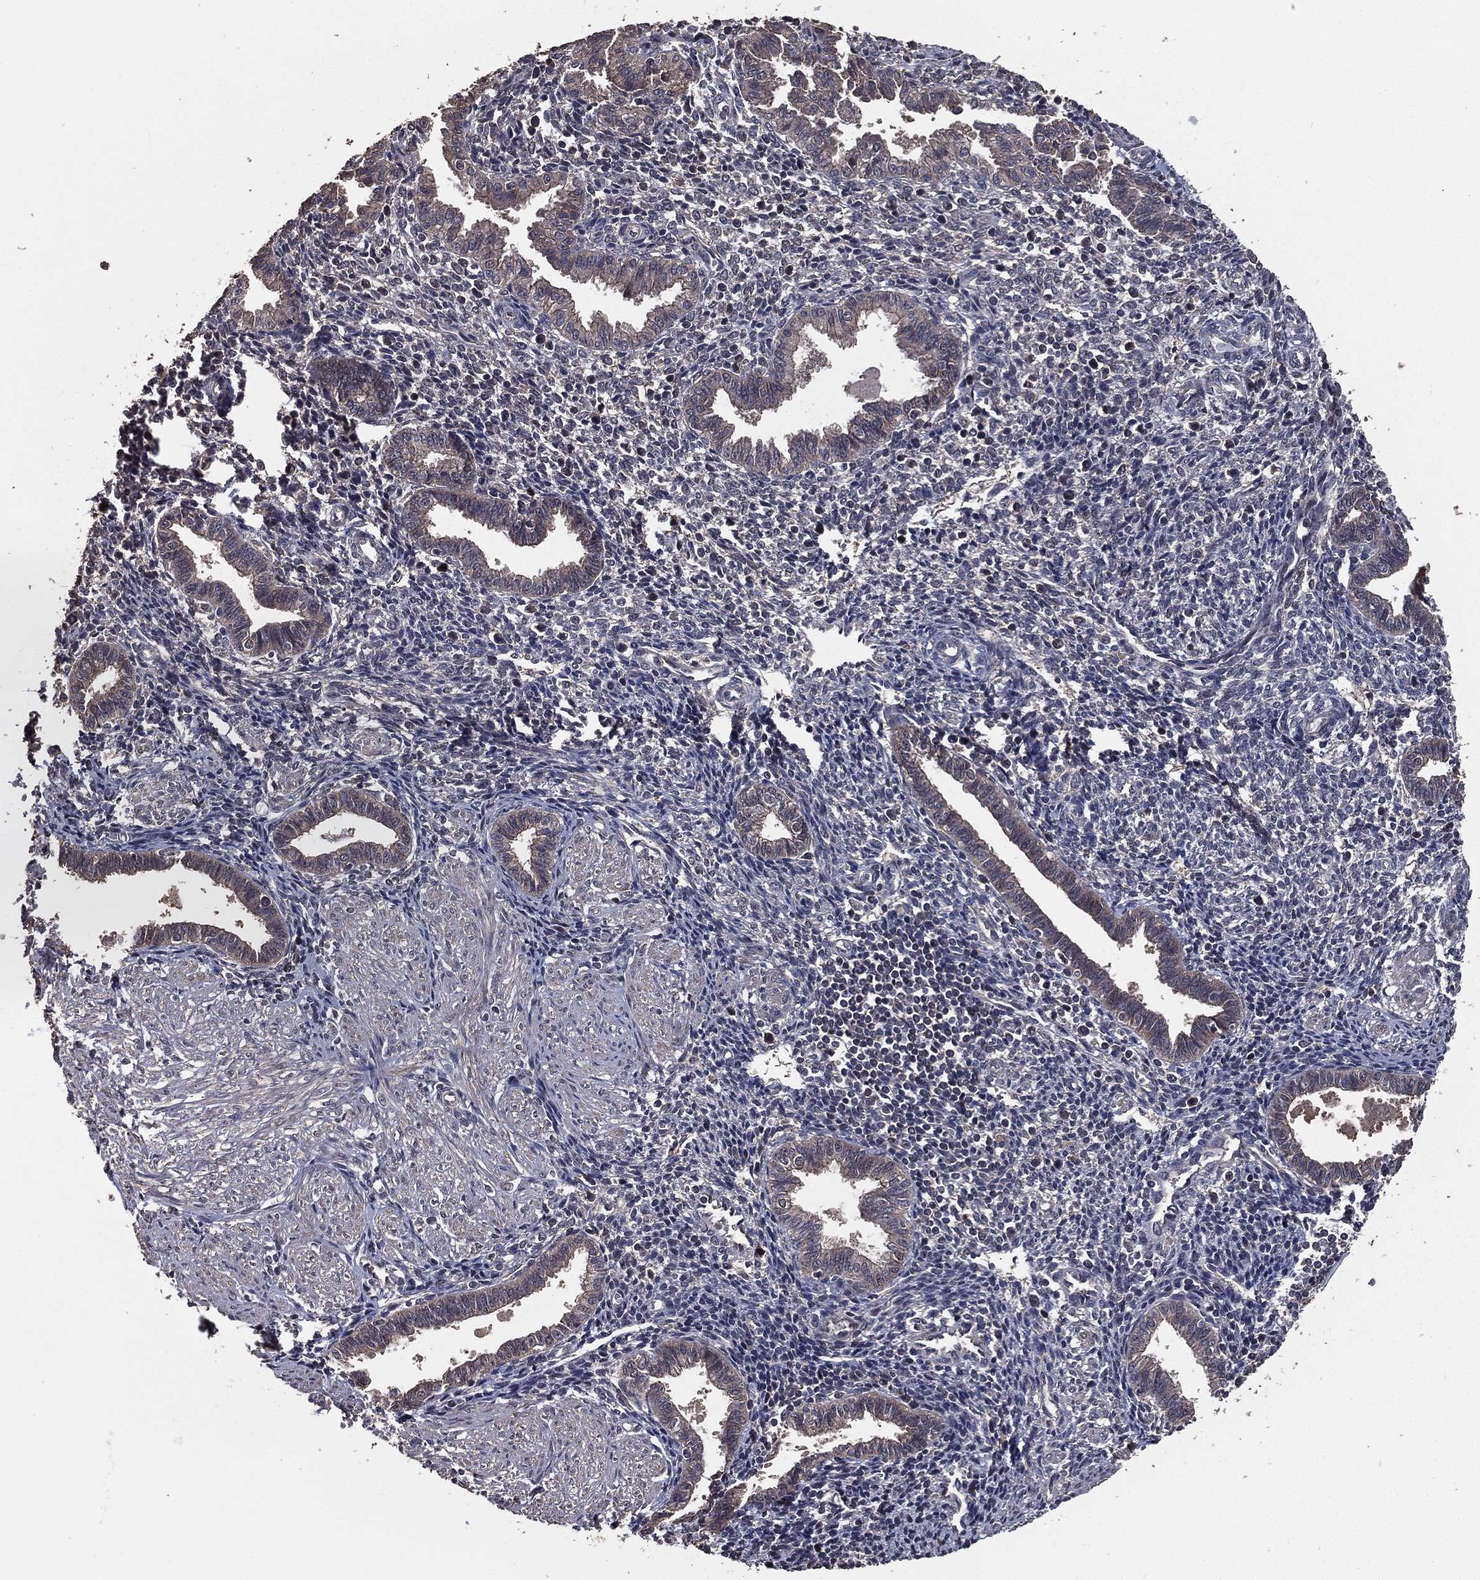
{"staining": {"intensity": "negative", "quantity": "none", "location": "none"}, "tissue": "endometrium", "cell_type": "Cells in endometrial stroma", "image_type": "normal", "snomed": [{"axis": "morphology", "description": "Normal tissue, NOS"}, {"axis": "topography", "description": "Endometrium"}], "caption": "Immunohistochemistry (IHC) micrograph of benign endometrium: human endometrium stained with DAB (3,3'-diaminobenzidine) shows no significant protein expression in cells in endometrial stroma. Nuclei are stained in blue.", "gene": "PCNT", "patient": {"sex": "female", "age": 37}}